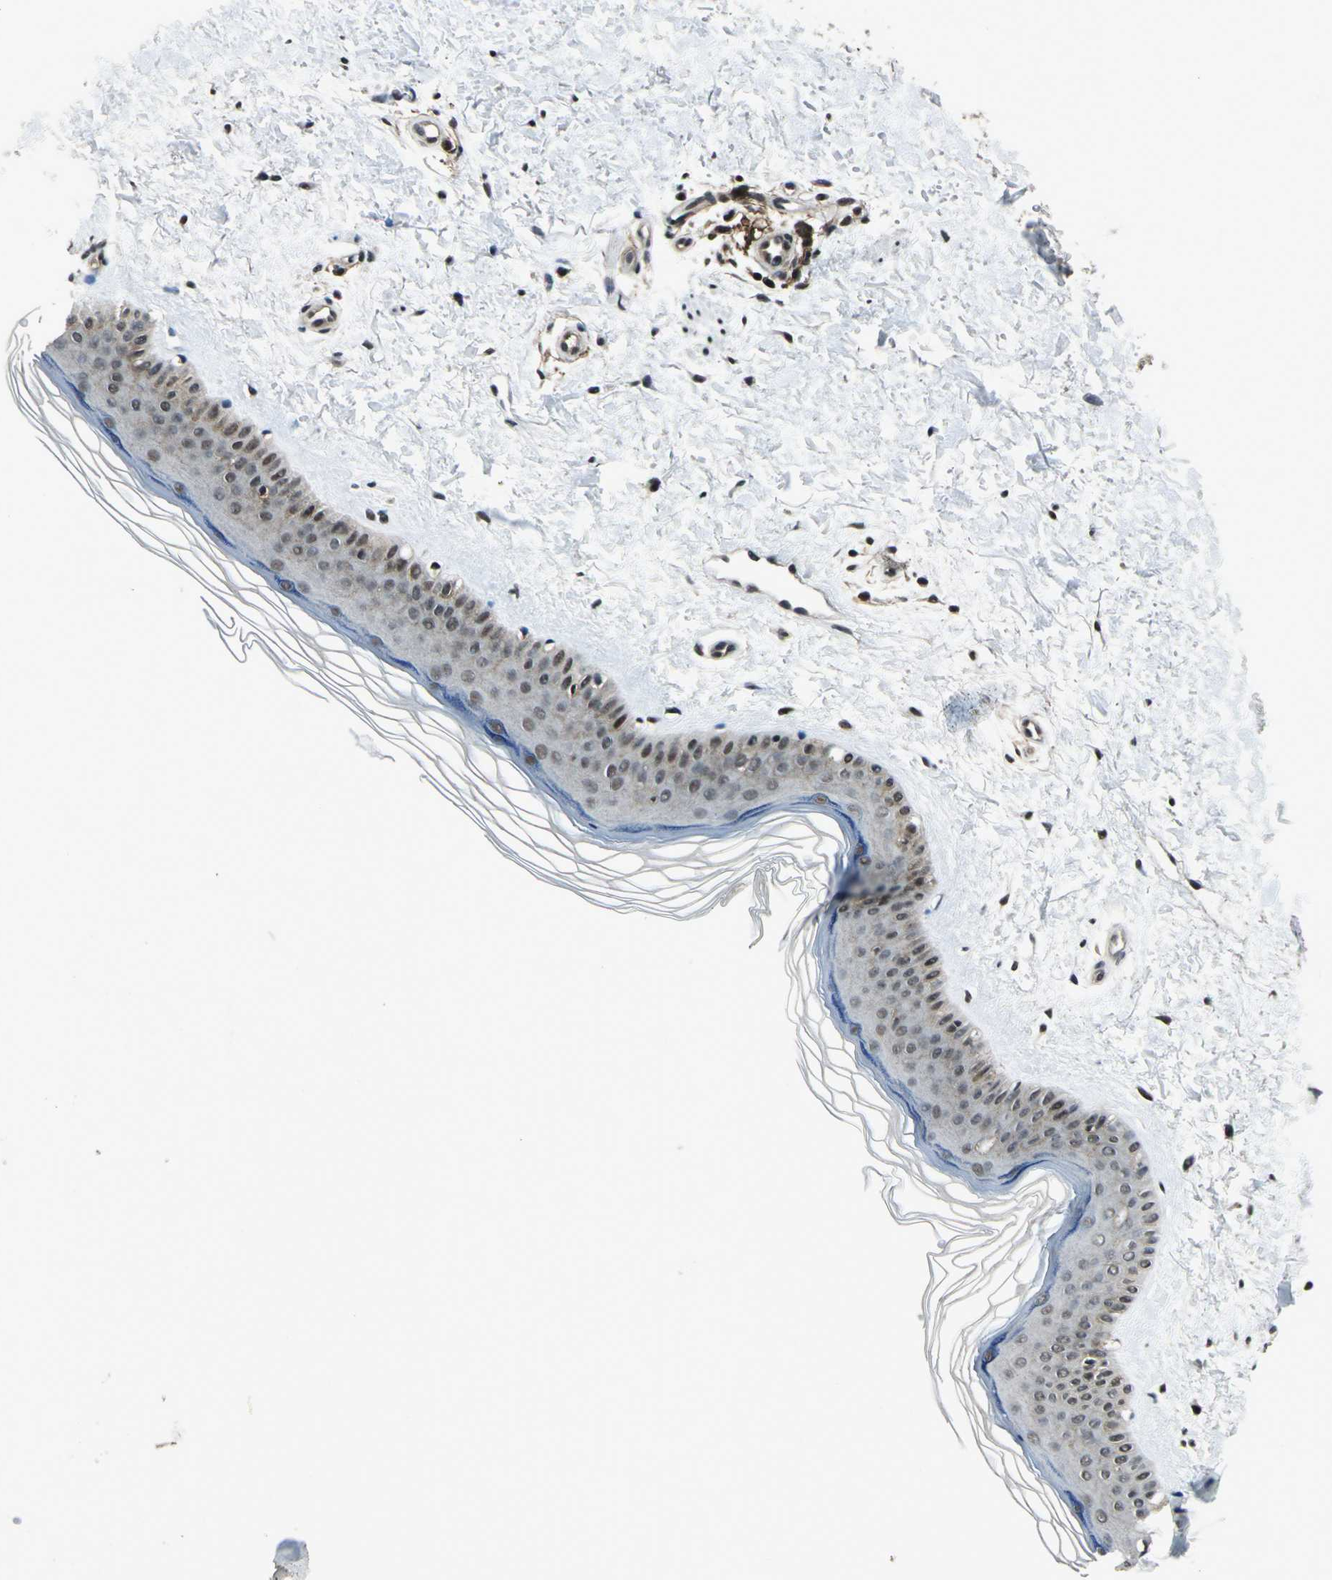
{"staining": {"intensity": "negative", "quantity": "none", "location": "none"}, "tissue": "skin", "cell_type": "Fibroblasts", "image_type": "normal", "snomed": [{"axis": "morphology", "description": "Normal tissue, NOS"}, {"axis": "topography", "description": "Skin"}], "caption": "The micrograph displays no staining of fibroblasts in normal skin.", "gene": "NR2C2", "patient": {"sex": "female", "age": 19}}